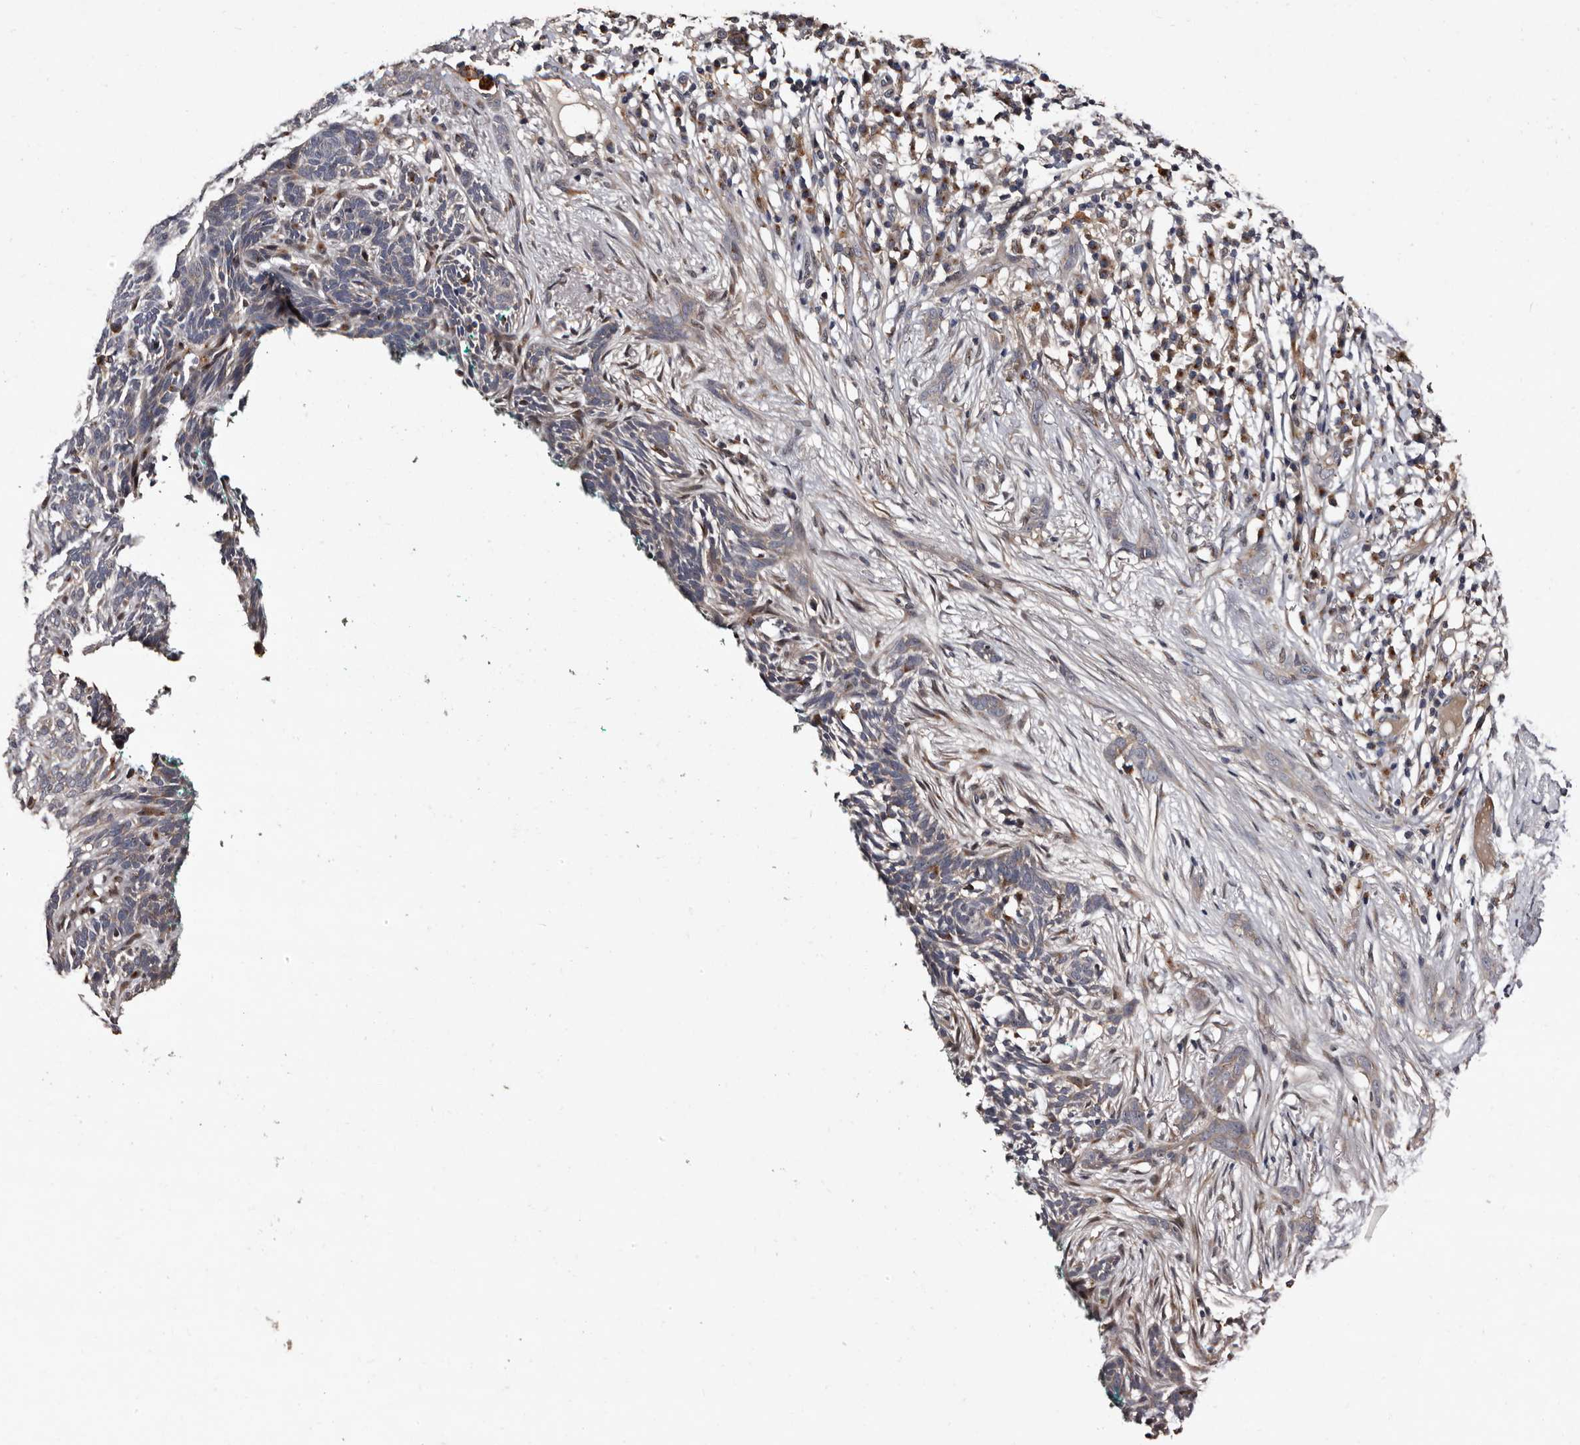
{"staining": {"intensity": "weak", "quantity": "<25%", "location": "cytoplasmic/membranous"}, "tissue": "skin cancer", "cell_type": "Tumor cells", "image_type": "cancer", "snomed": [{"axis": "morphology", "description": "Basal cell carcinoma"}, {"axis": "morphology", "description": "Adnexal tumor, benign"}, {"axis": "topography", "description": "Skin"}], "caption": "The micrograph reveals no staining of tumor cells in basal cell carcinoma (skin).", "gene": "FAM91A1", "patient": {"sex": "female", "age": 42}}